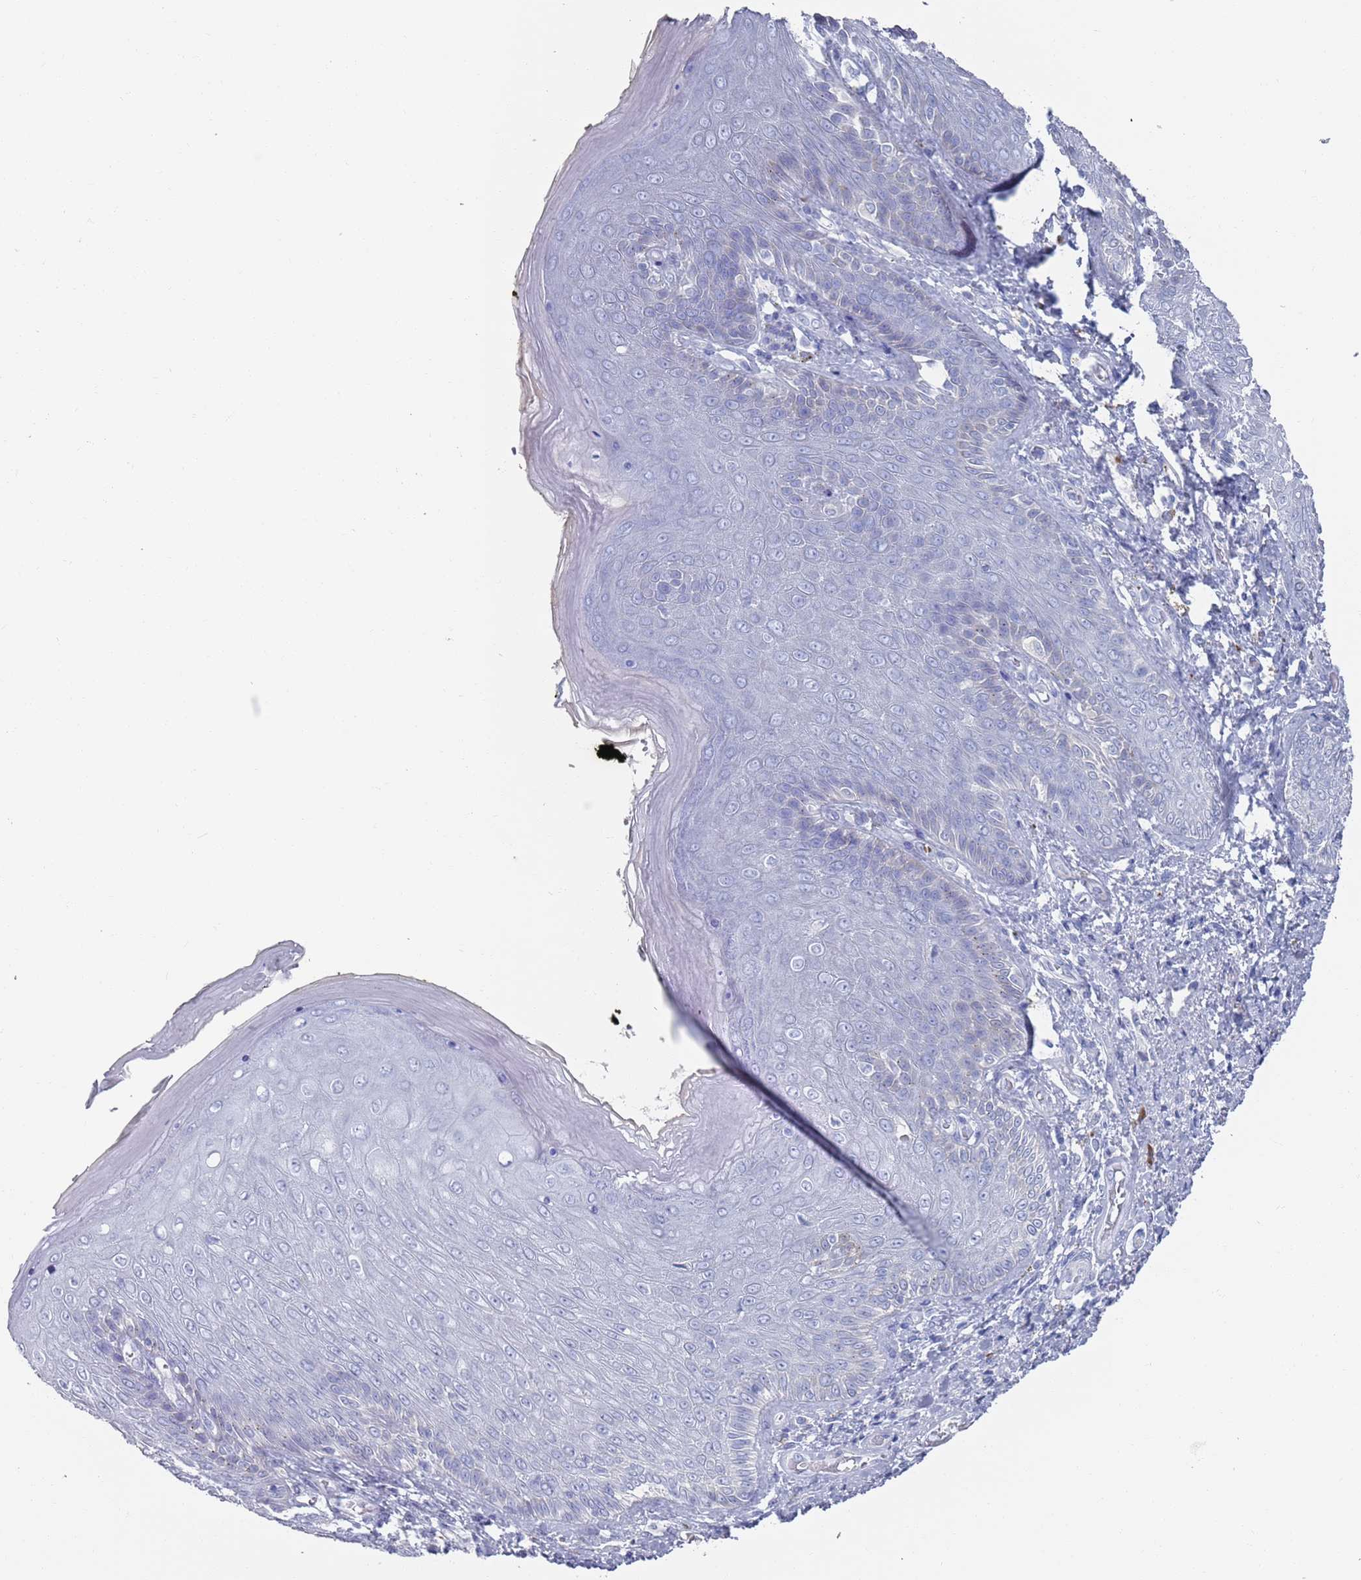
{"staining": {"intensity": "negative", "quantity": "none", "location": "none"}, "tissue": "skin", "cell_type": "Epidermal cells", "image_type": "normal", "snomed": [{"axis": "morphology", "description": "Normal tissue, NOS"}, {"axis": "topography", "description": "Anal"}], "caption": "Immunohistochemistry of unremarkable skin exhibits no positivity in epidermal cells.", "gene": "MAT1A", "patient": {"sex": "female", "age": 89}}